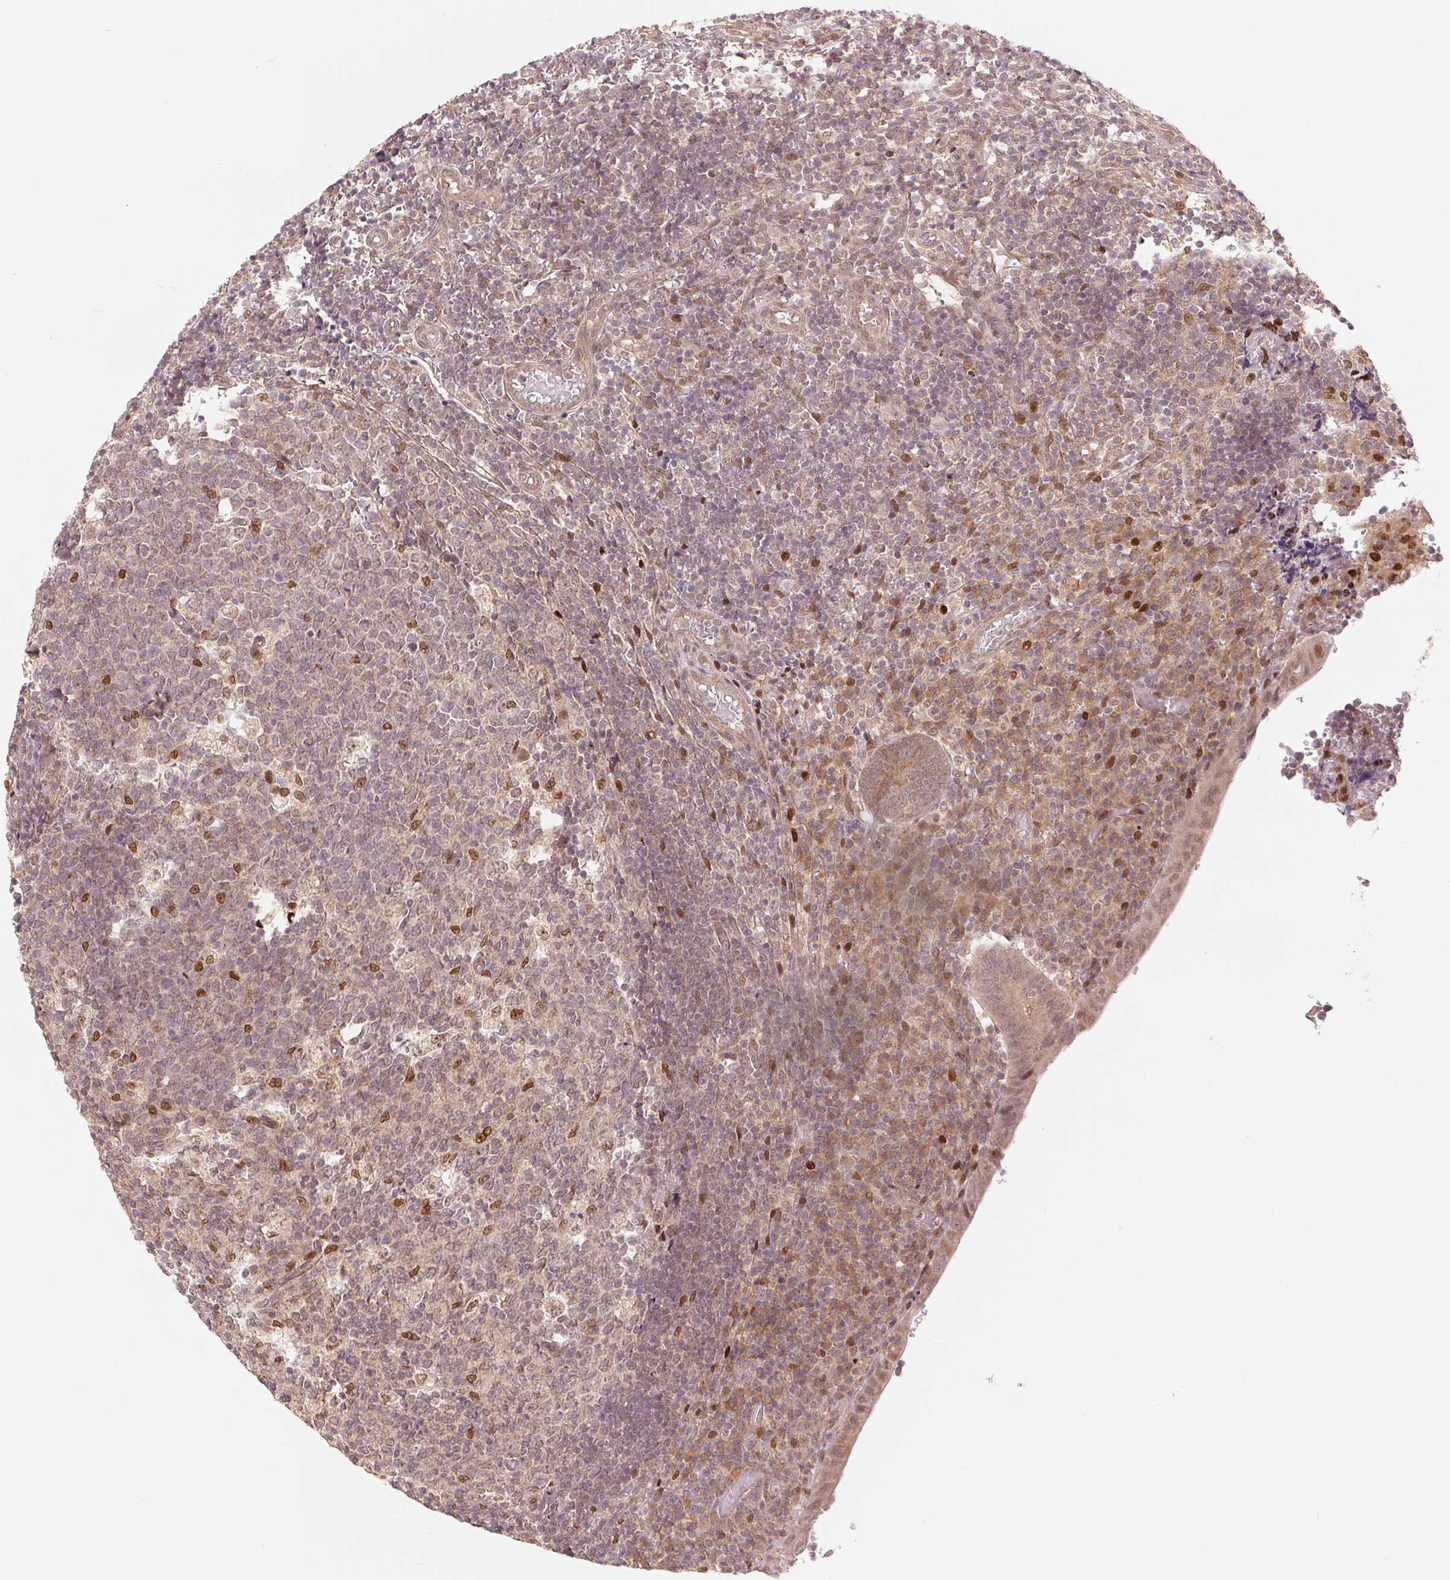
{"staining": {"intensity": "weak", "quantity": "25%-75%", "location": "cytoplasmic/membranous,nuclear"}, "tissue": "appendix", "cell_type": "Glandular cells", "image_type": "normal", "snomed": [{"axis": "morphology", "description": "Normal tissue, NOS"}, {"axis": "topography", "description": "Appendix"}], "caption": "Immunohistochemistry of benign human appendix demonstrates low levels of weak cytoplasmic/membranous,nuclear positivity in approximately 25%-75% of glandular cells. (brown staining indicates protein expression, while blue staining denotes nuclei).", "gene": "ERI3", "patient": {"sex": "male", "age": 18}}